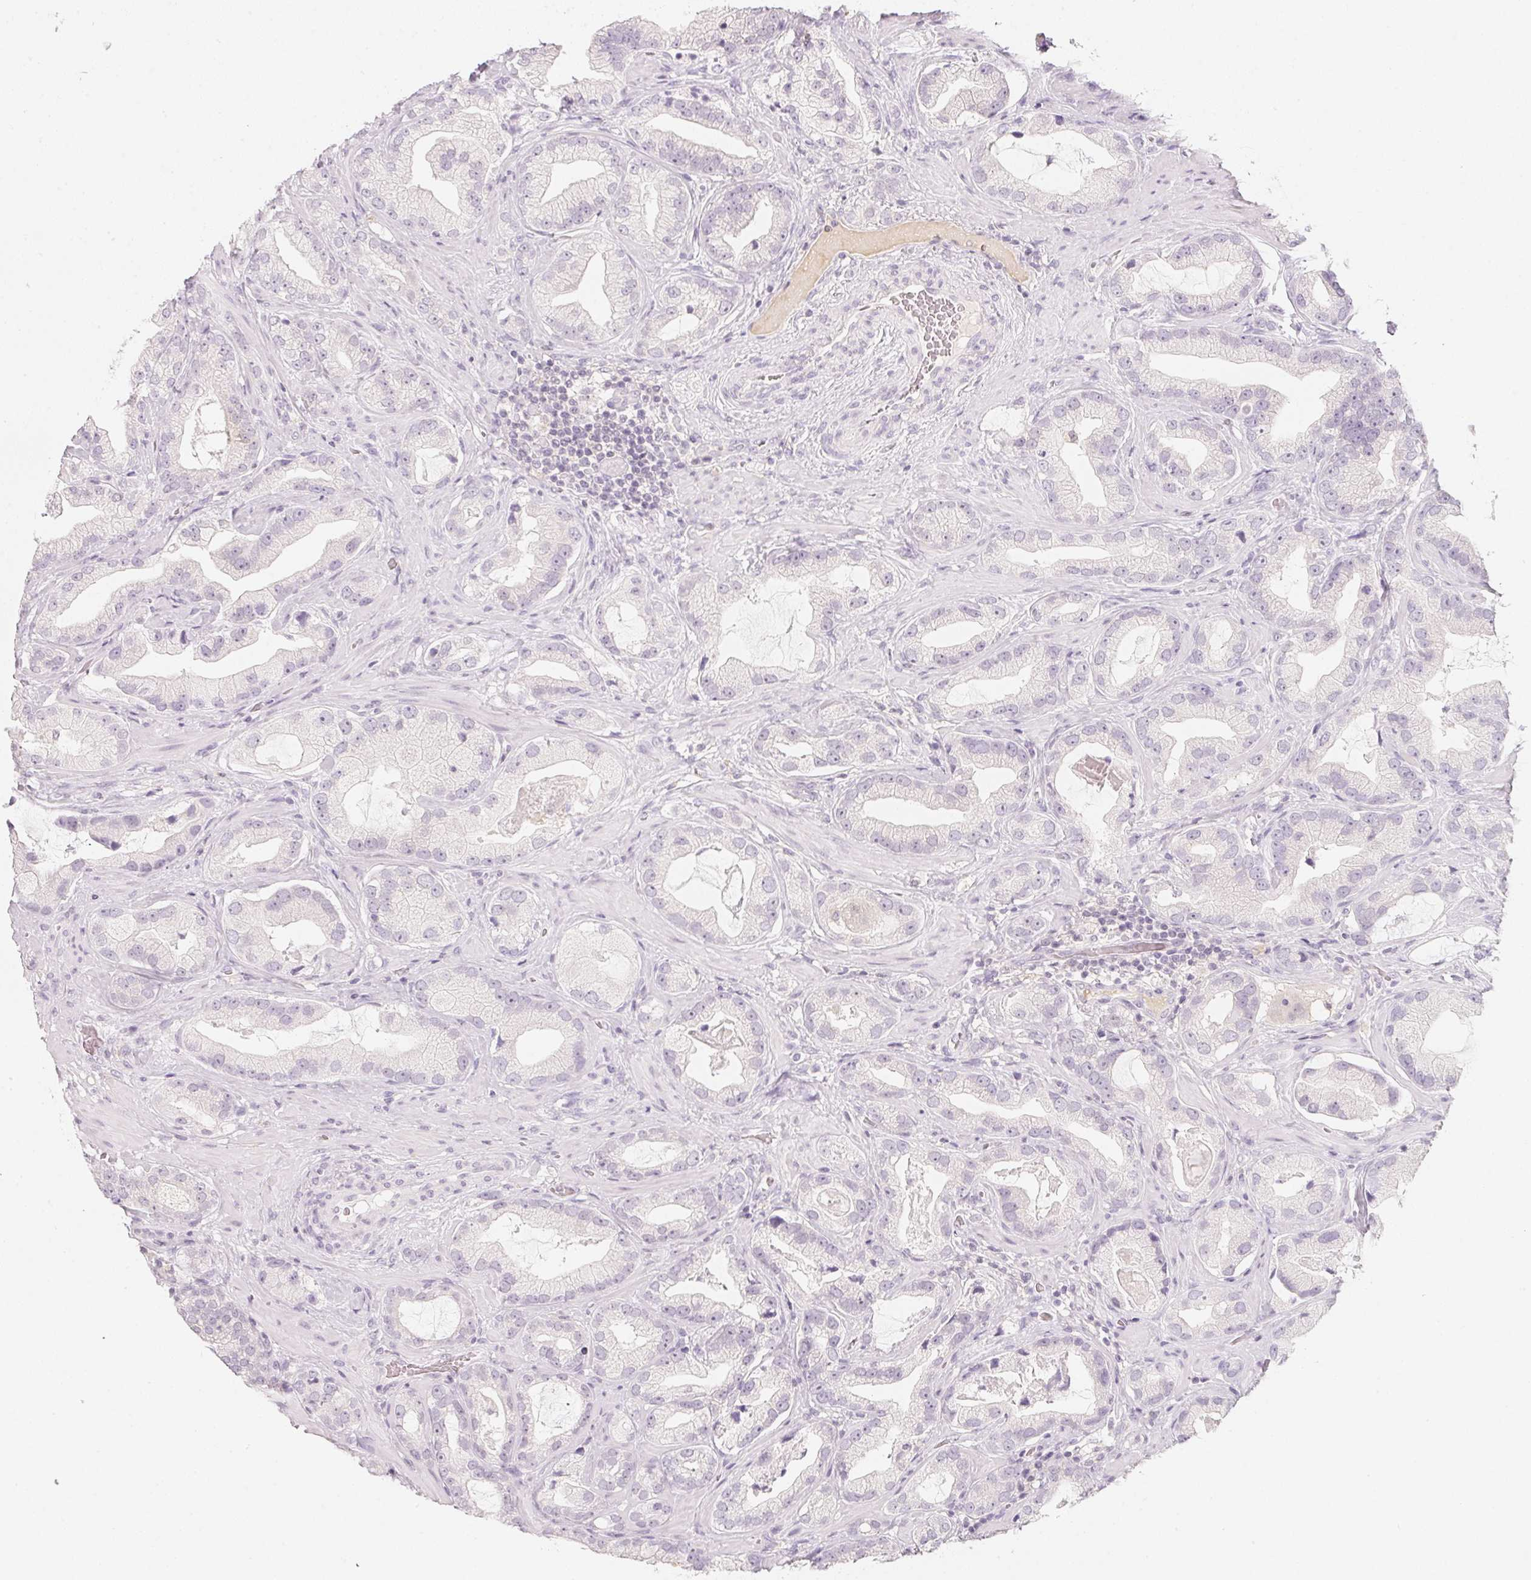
{"staining": {"intensity": "negative", "quantity": "none", "location": "none"}, "tissue": "prostate cancer", "cell_type": "Tumor cells", "image_type": "cancer", "snomed": [{"axis": "morphology", "description": "Adenocarcinoma, Low grade"}, {"axis": "topography", "description": "Prostate"}], "caption": "This is an IHC photomicrograph of prostate cancer (adenocarcinoma (low-grade)). There is no positivity in tumor cells.", "gene": "CFAP276", "patient": {"sex": "male", "age": 62}}